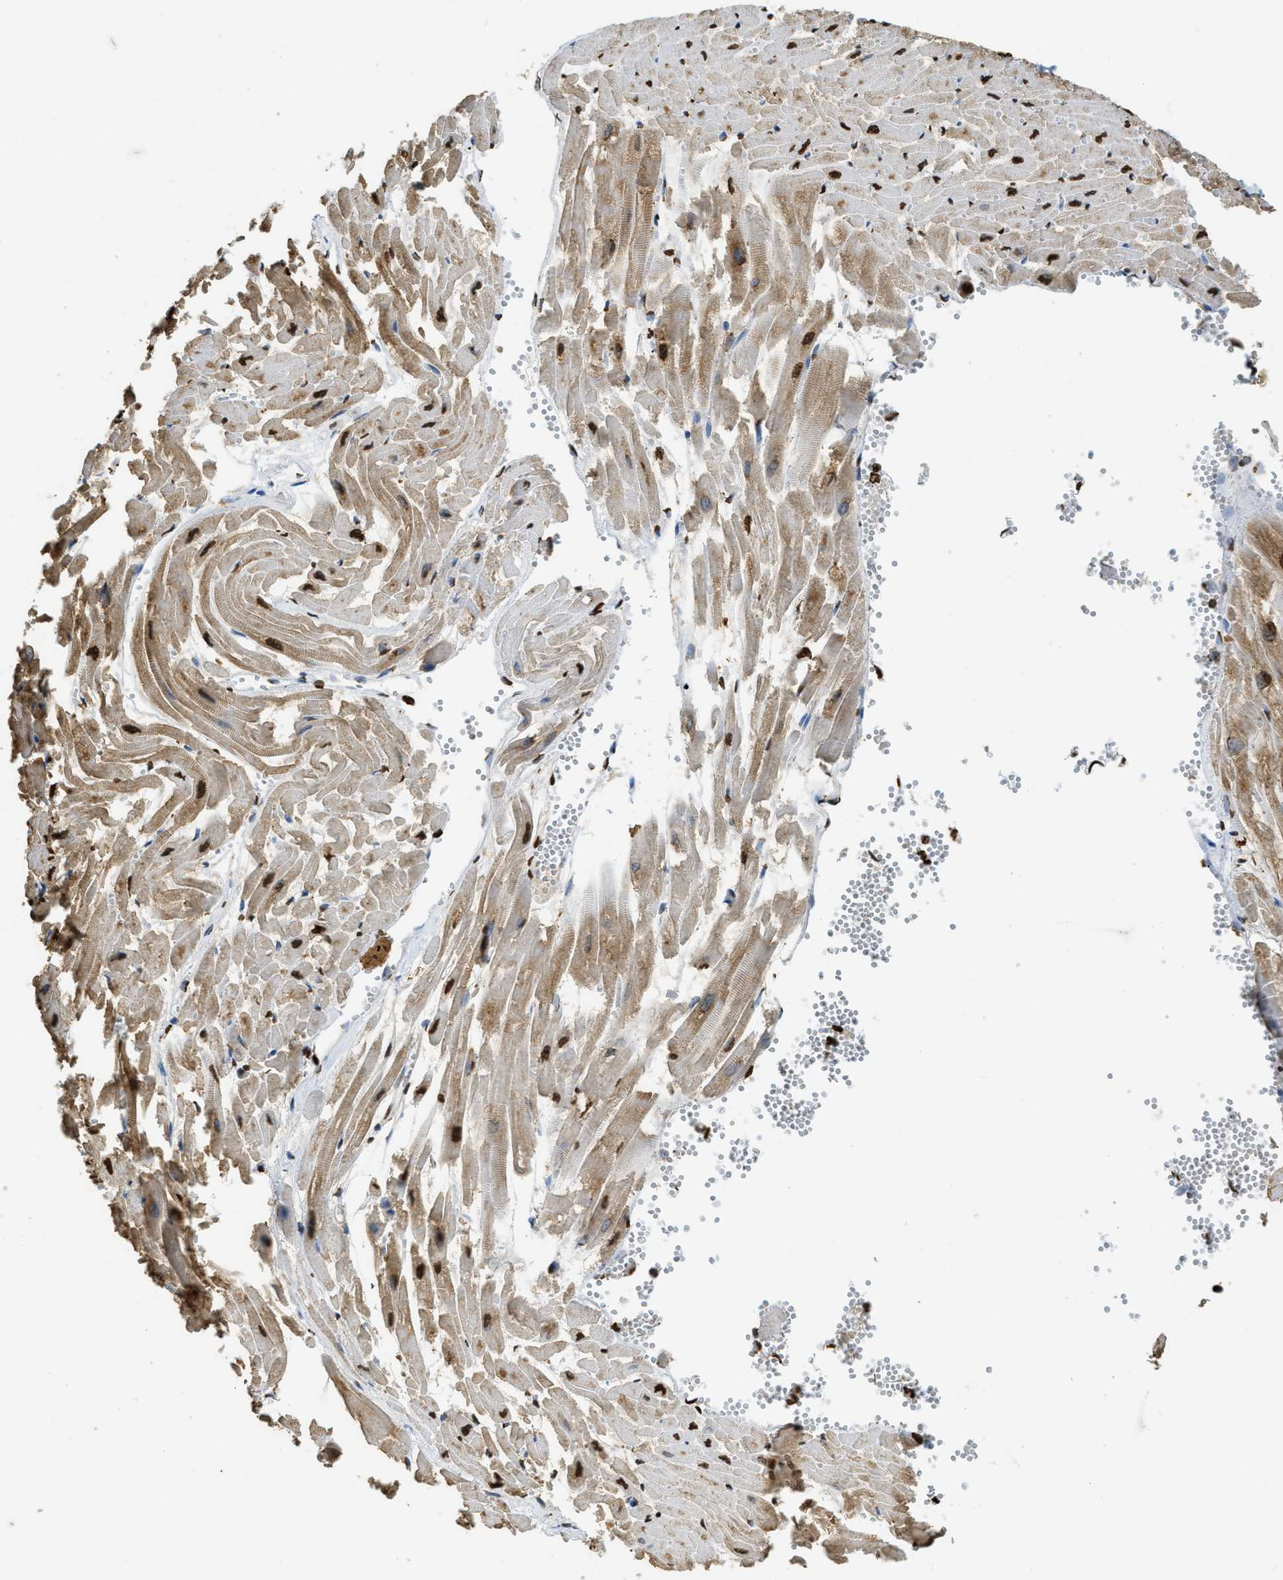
{"staining": {"intensity": "strong", "quantity": ">75%", "location": "cytoplasmic/membranous,nuclear"}, "tissue": "heart muscle", "cell_type": "Cardiomyocytes", "image_type": "normal", "snomed": [{"axis": "morphology", "description": "Normal tissue, NOS"}, {"axis": "topography", "description": "Heart"}], "caption": "Heart muscle stained with IHC demonstrates strong cytoplasmic/membranous,nuclear staining in approximately >75% of cardiomyocytes.", "gene": "NR5A2", "patient": {"sex": "female", "age": 19}}